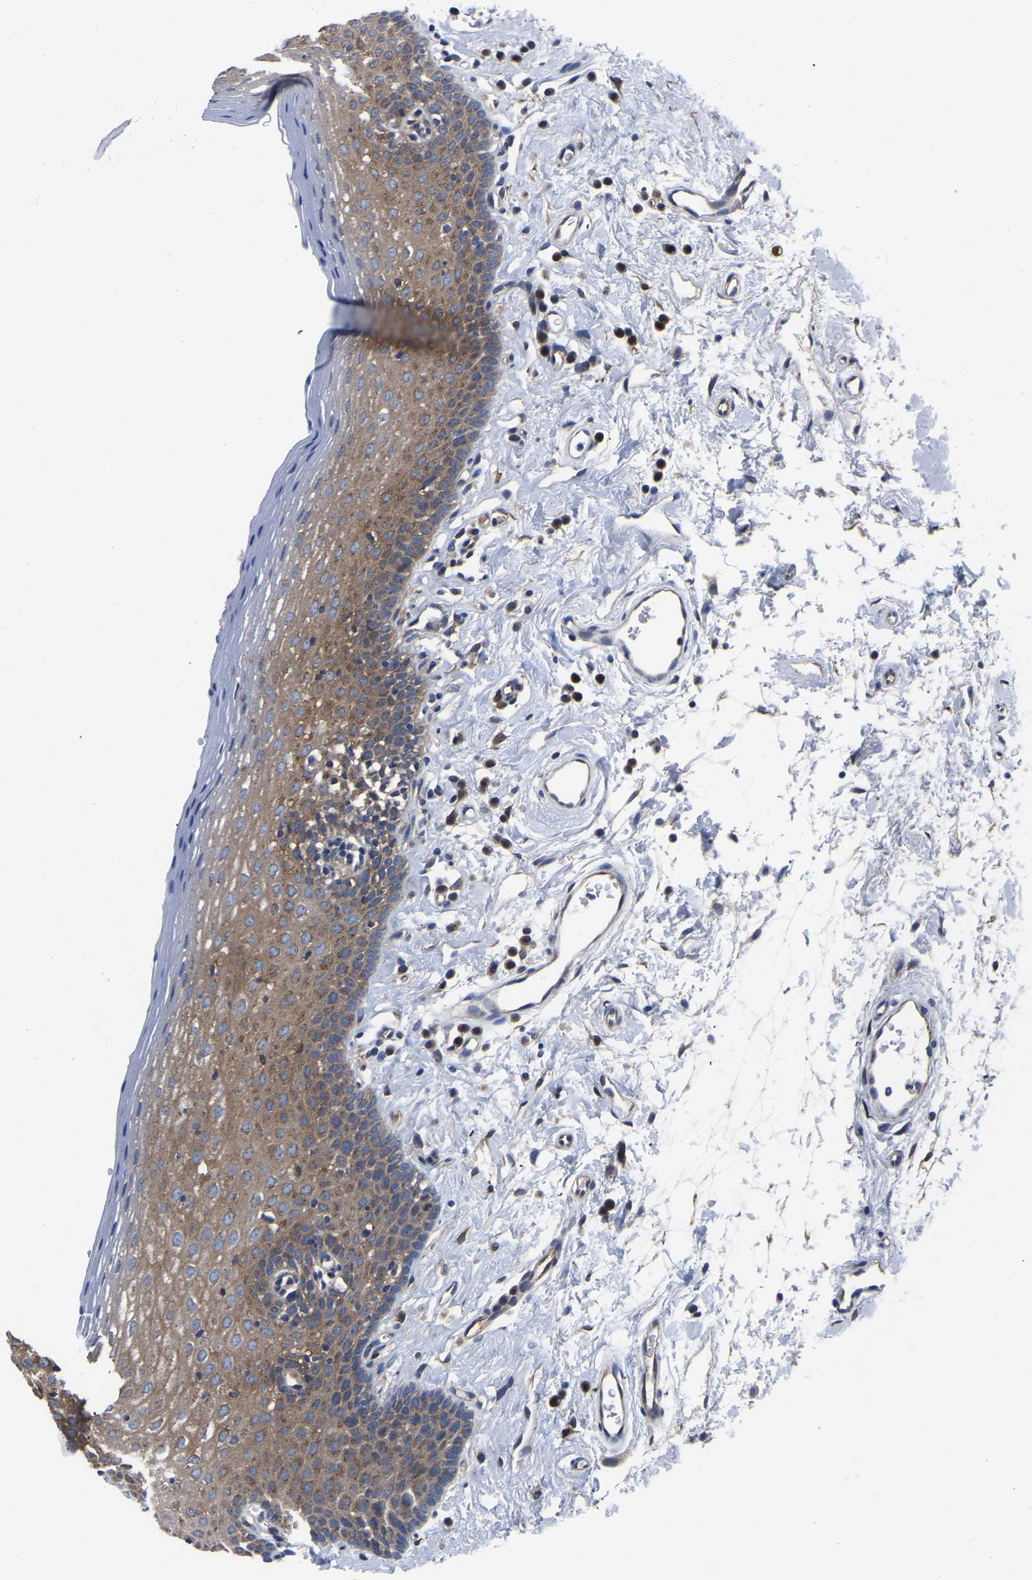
{"staining": {"intensity": "moderate", "quantity": "25%-75%", "location": "cytoplasmic/membranous"}, "tissue": "oral mucosa", "cell_type": "Squamous epithelial cells", "image_type": "normal", "snomed": [{"axis": "morphology", "description": "Normal tissue, NOS"}, {"axis": "topography", "description": "Oral tissue"}], "caption": "Moderate cytoplasmic/membranous protein staining is appreciated in approximately 25%-75% of squamous epithelial cells in oral mucosa. Using DAB (brown) and hematoxylin (blue) stains, captured at high magnification using brightfield microscopy.", "gene": "TFG", "patient": {"sex": "male", "age": 66}}